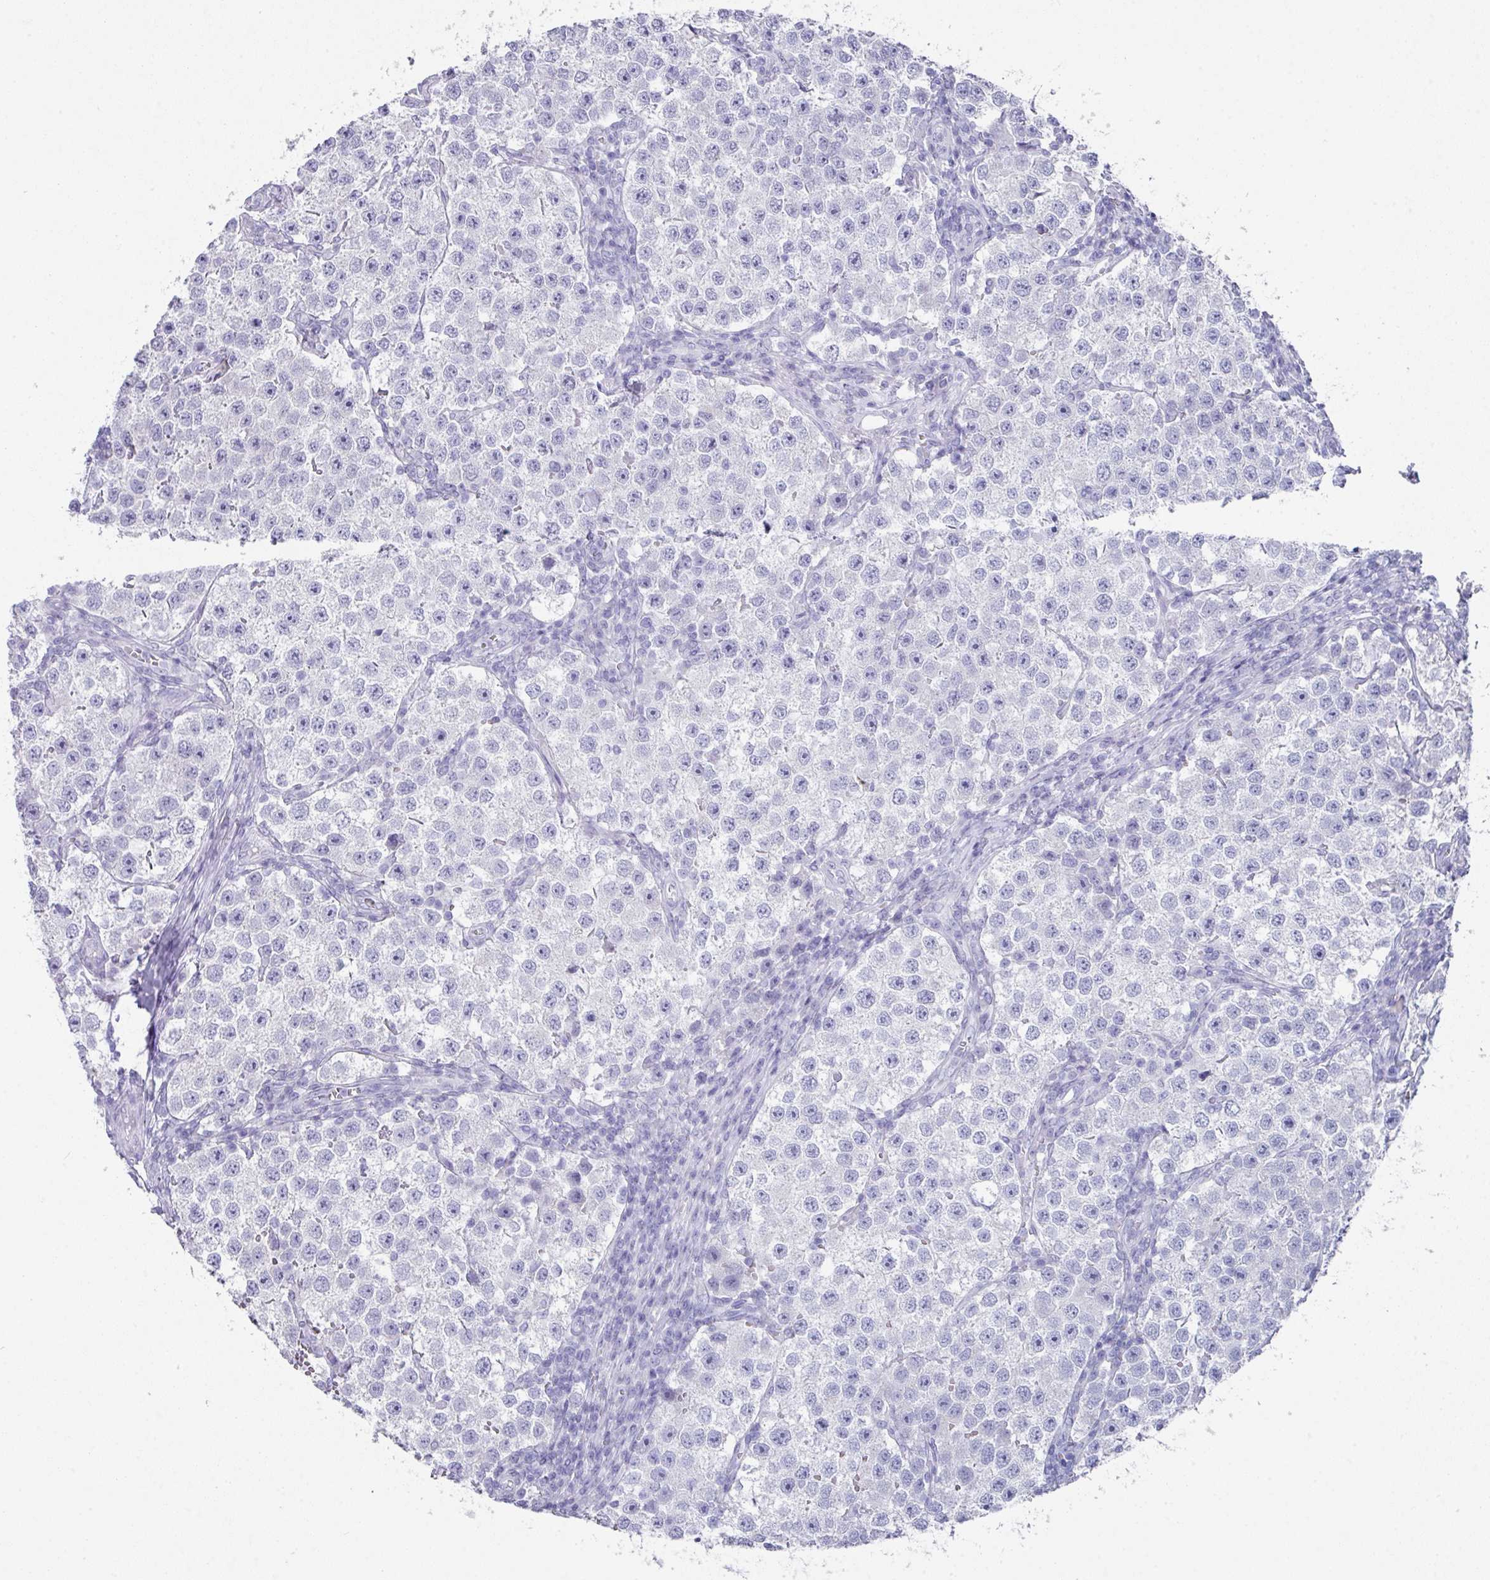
{"staining": {"intensity": "negative", "quantity": "none", "location": "none"}, "tissue": "testis cancer", "cell_type": "Tumor cells", "image_type": "cancer", "snomed": [{"axis": "morphology", "description": "Seminoma, NOS"}, {"axis": "topography", "description": "Testis"}], "caption": "This is an IHC image of seminoma (testis). There is no positivity in tumor cells.", "gene": "PEX10", "patient": {"sex": "male", "age": 37}}